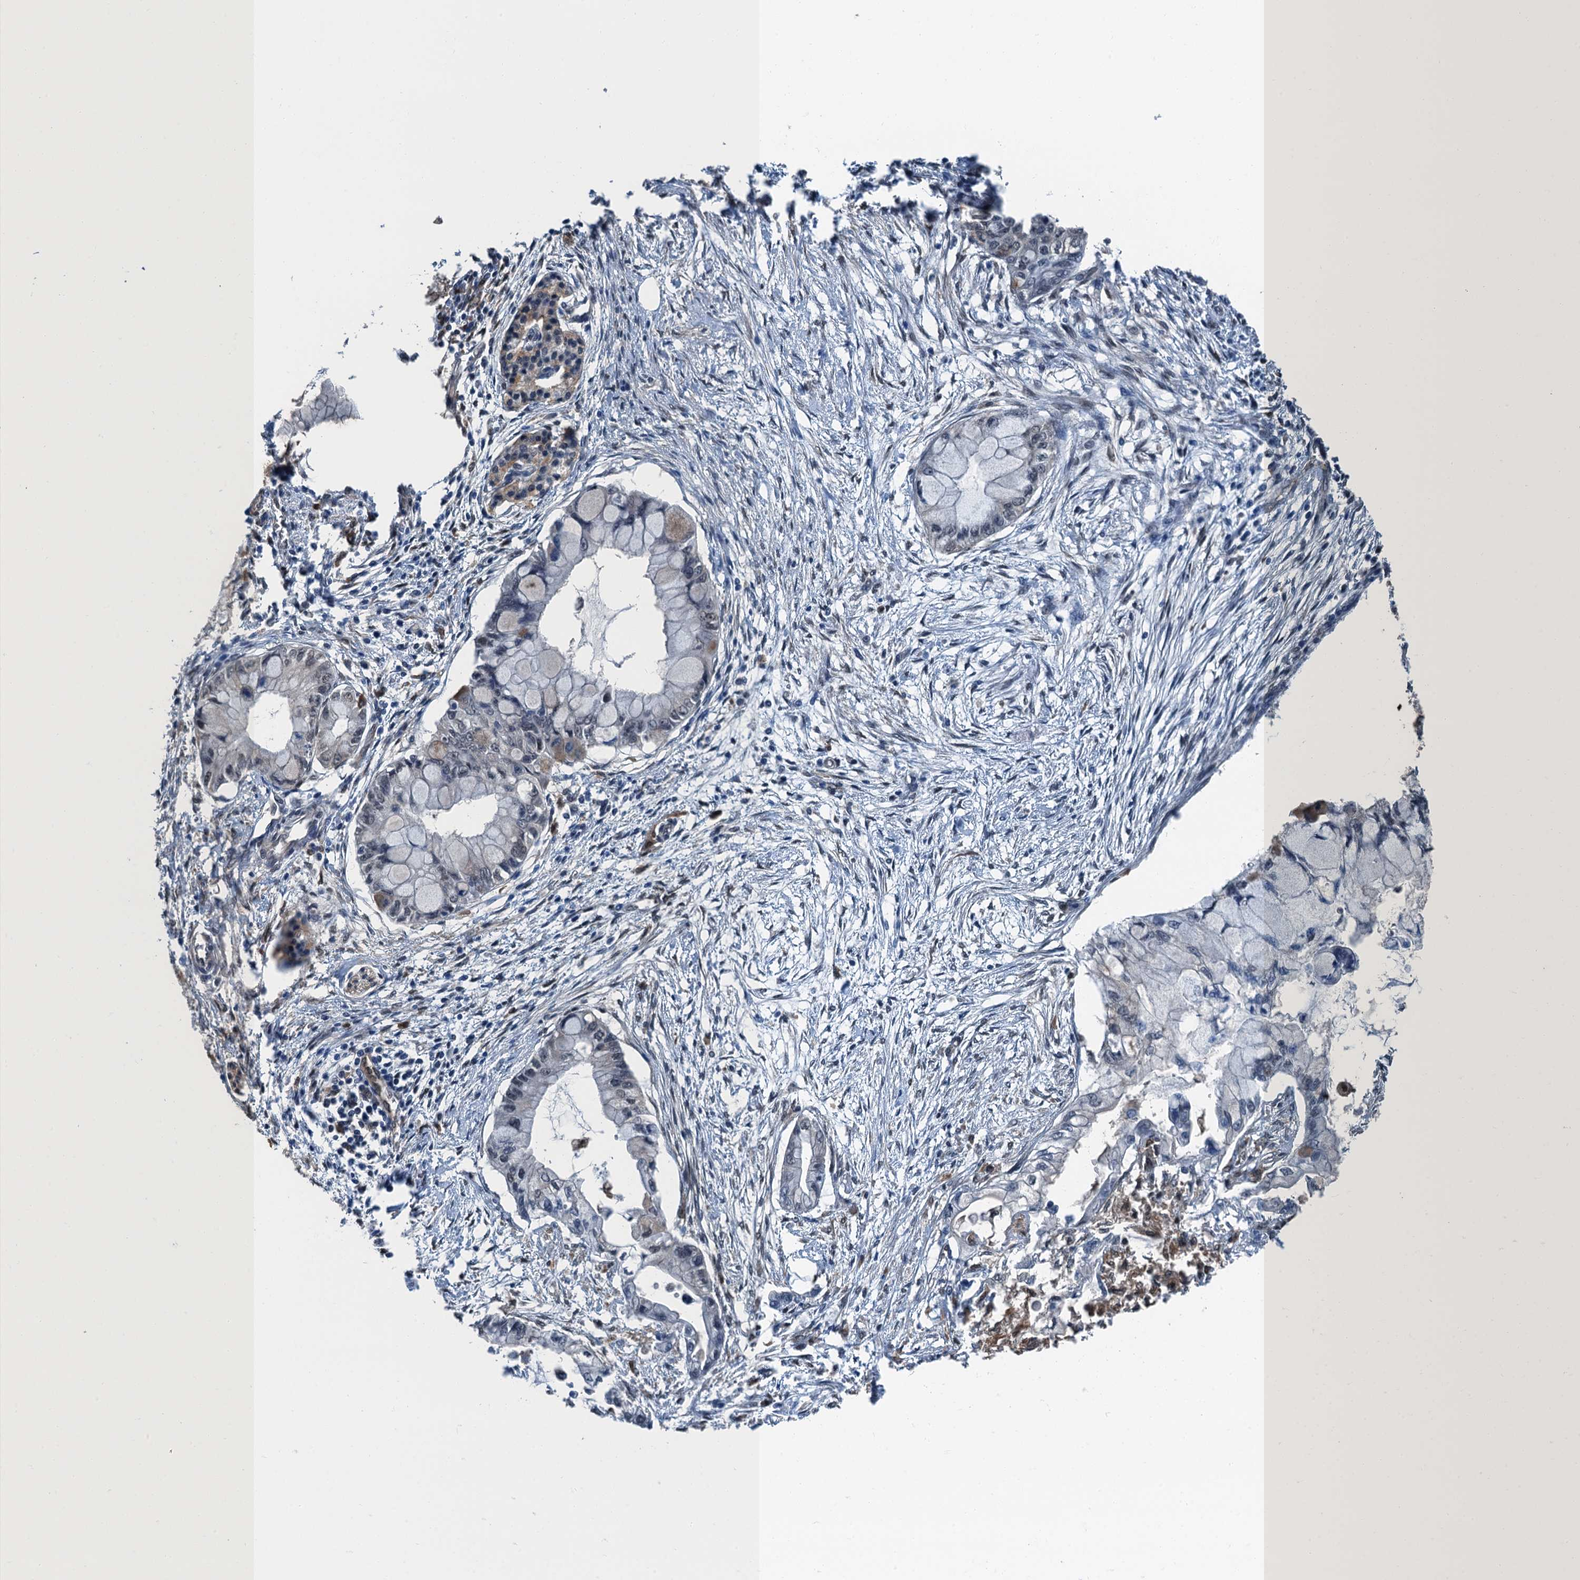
{"staining": {"intensity": "negative", "quantity": "none", "location": "none"}, "tissue": "pancreatic cancer", "cell_type": "Tumor cells", "image_type": "cancer", "snomed": [{"axis": "morphology", "description": "Adenocarcinoma, NOS"}, {"axis": "topography", "description": "Pancreas"}], "caption": "Immunohistochemistry of pancreatic adenocarcinoma demonstrates no staining in tumor cells.", "gene": "RNH1", "patient": {"sex": "male", "age": 48}}